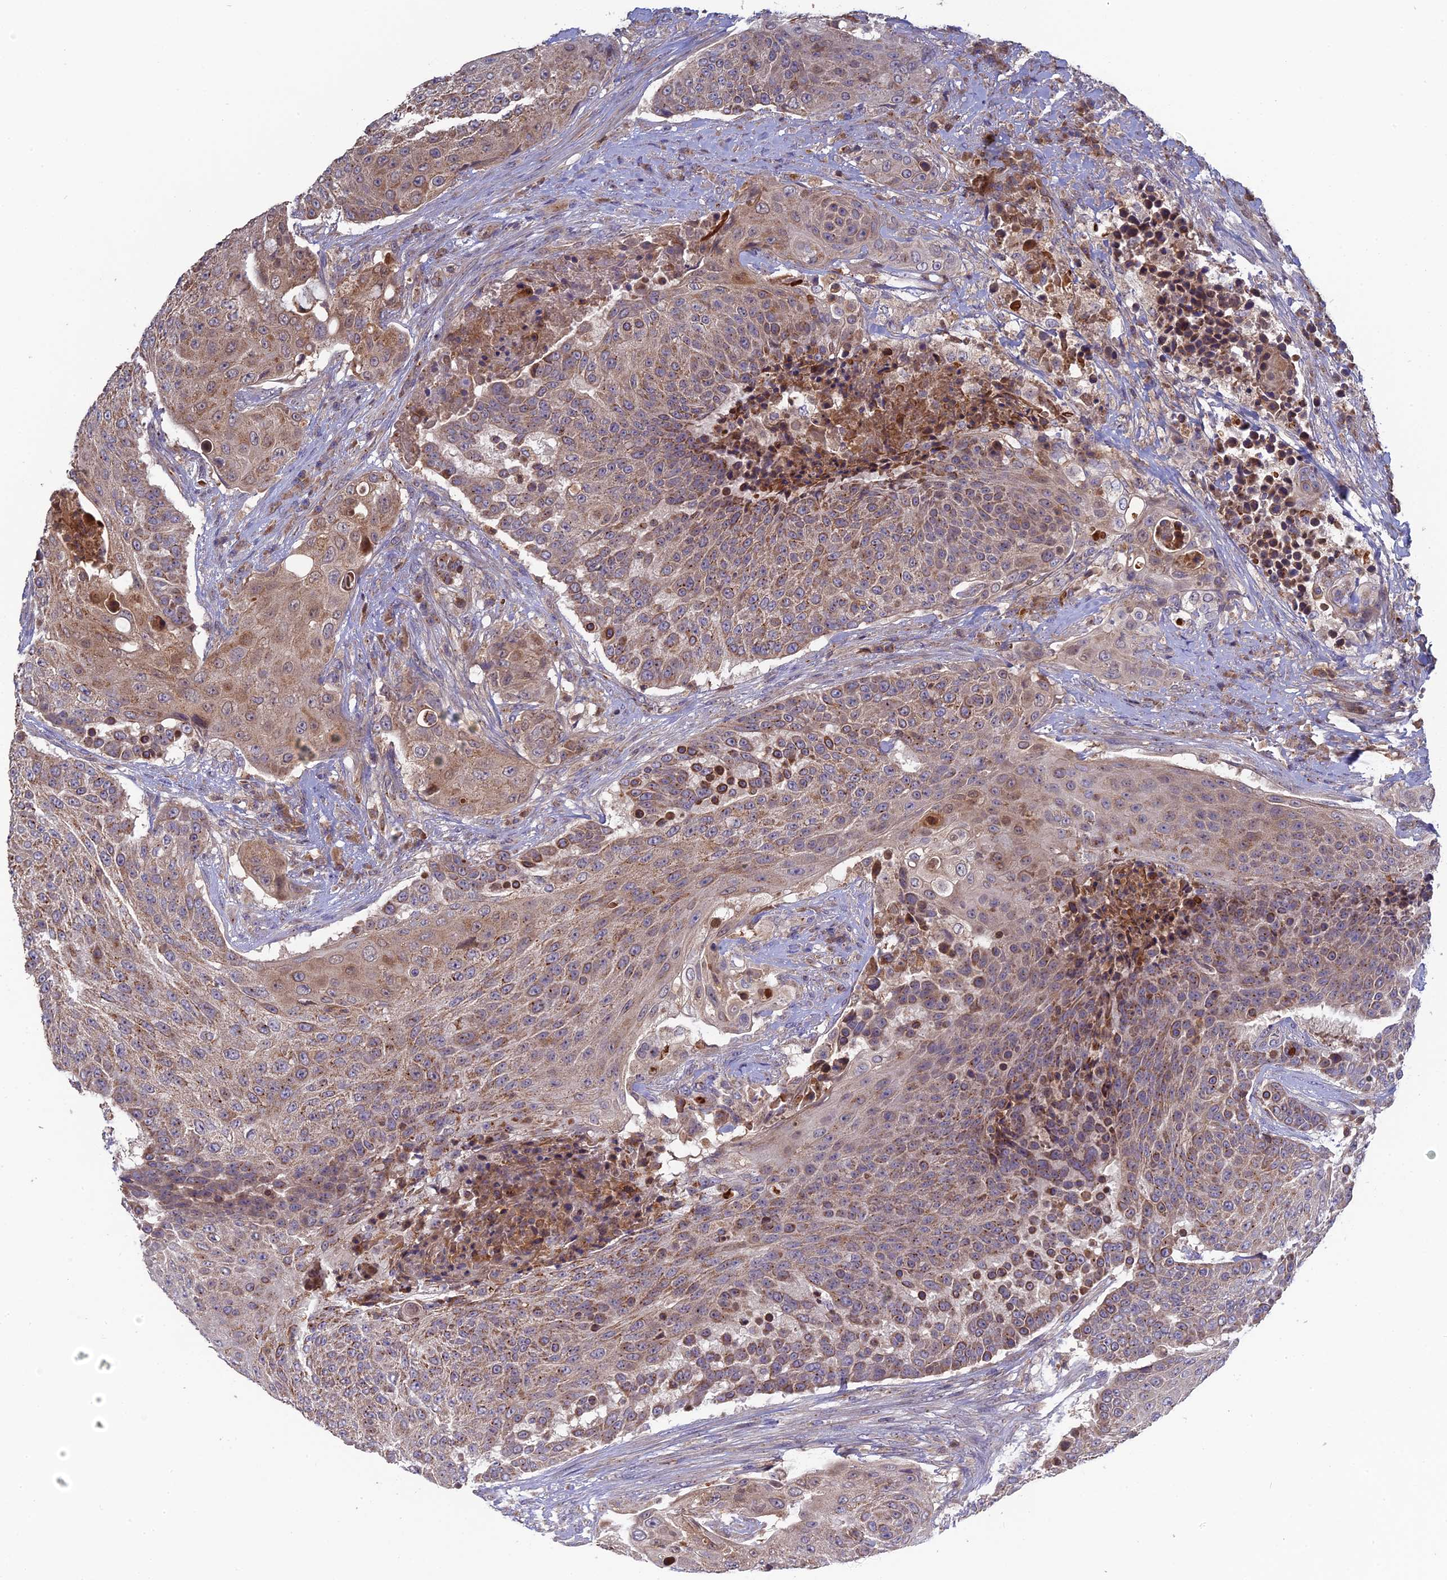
{"staining": {"intensity": "moderate", "quantity": "25%-75%", "location": "cytoplasmic/membranous"}, "tissue": "urothelial cancer", "cell_type": "Tumor cells", "image_type": "cancer", "snomed": [{"axis": "morphology", "description": "Urothelial carcinoma, High grade"}, {"axis": "topography", "description": "Urinary bladder"}], "caption": "Moderate cytoplasmic/membranous expression for a protein is present in about 25%-75% of tumor cells of urothelial carcinoma (high-grade) using immunohistochemistry.", "gene": "RPIA", "patient": {"sex": "female", "age": 63}}